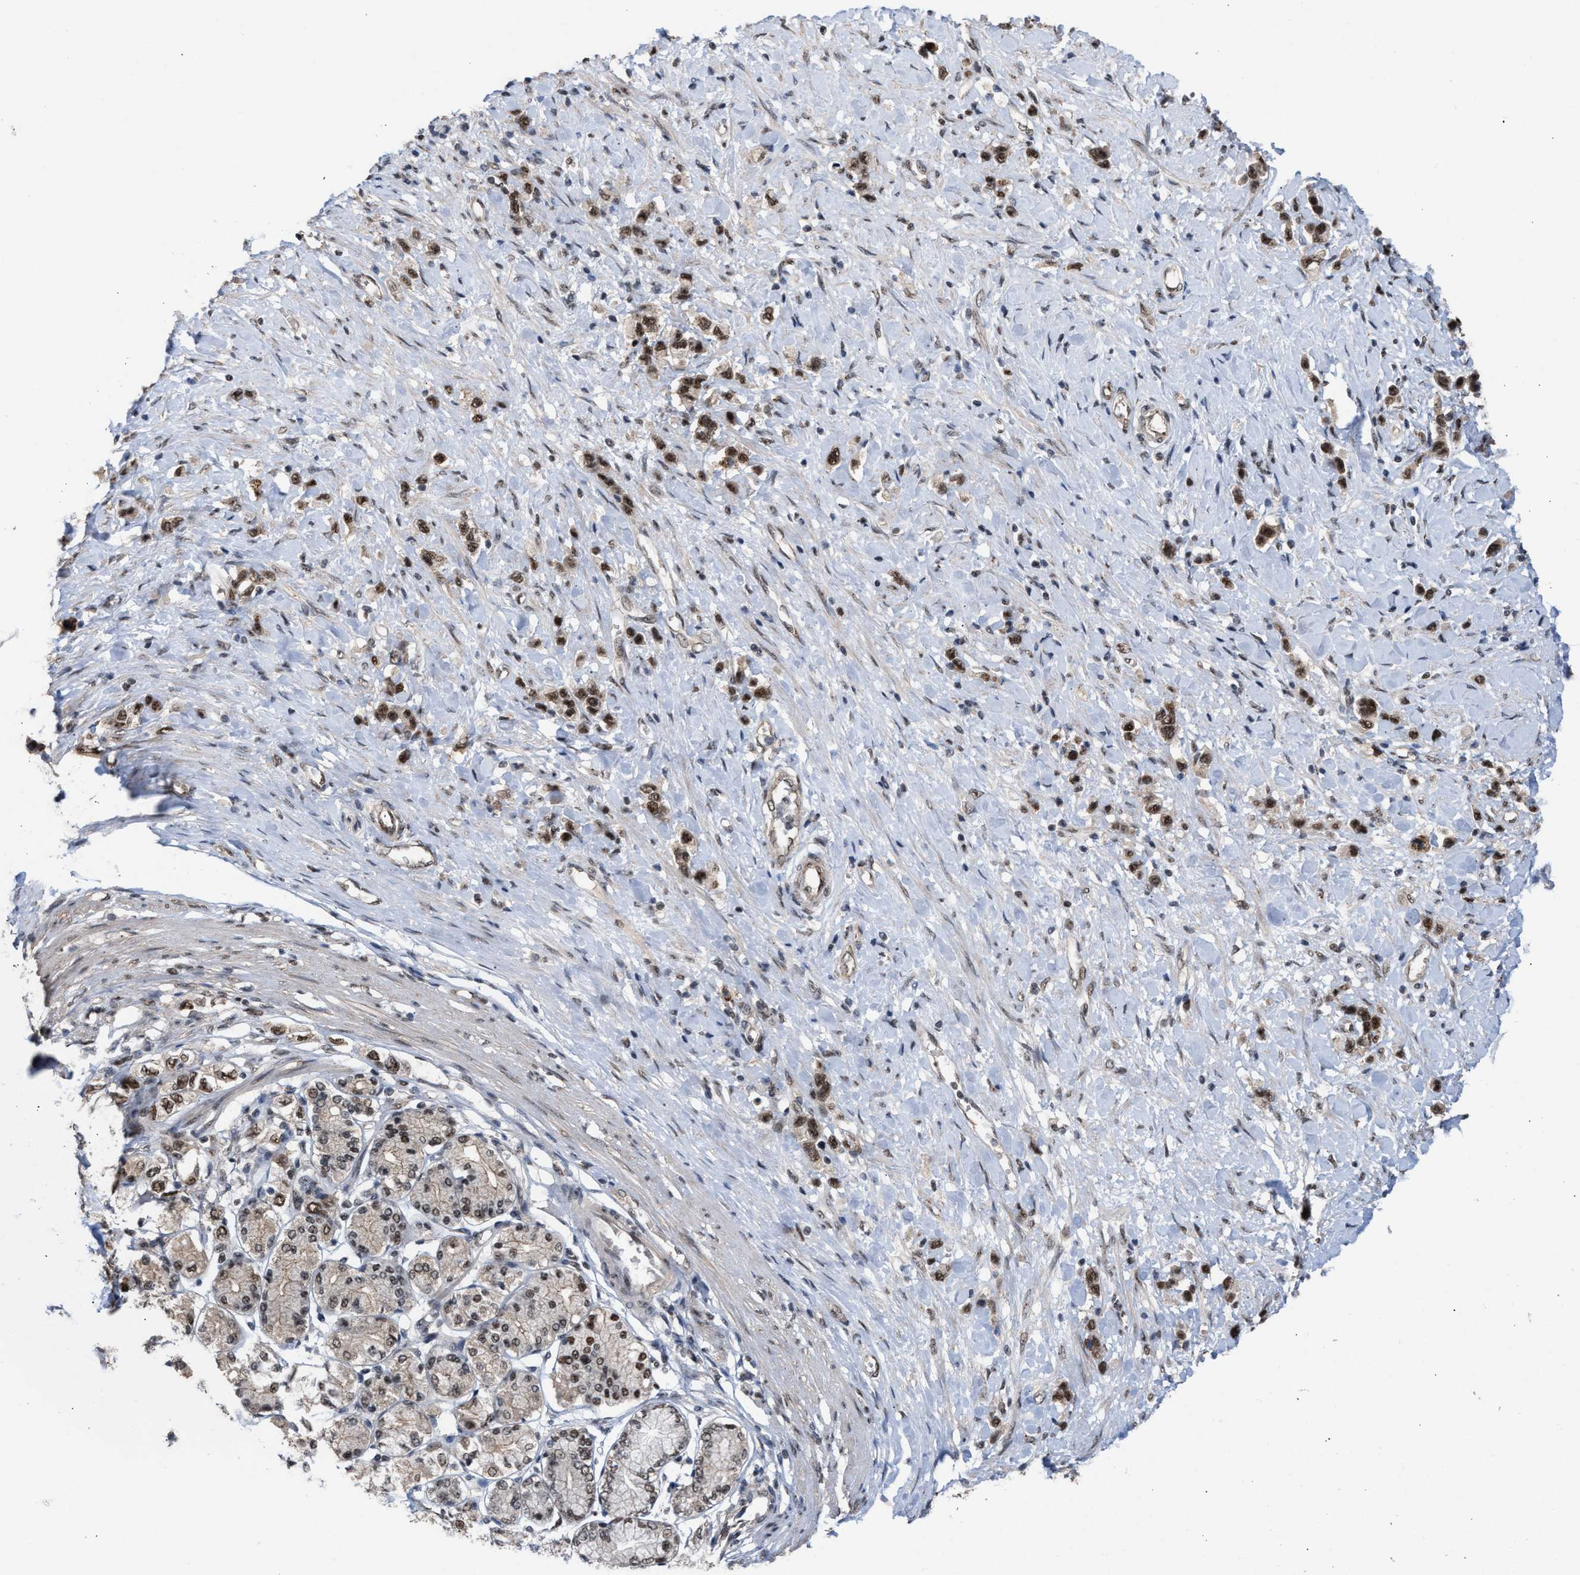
{"staining": {"intensity": "strong", "quantity": ">75%", "location": "nuclear"}, "tissue": "stomach cancer", "cell_type": "Tumor cells", "image_type": "cancer", "snomed": [{"axis": "morphology", "description": "Adenocarcinoma, NOS"}, {"axis": "topography", "description": "Stomach"}], "caption": "This micrograph displays immunohistochemistry (IHC) staining of stomach cancer (adenocarcinoma), with high strong nuclear expression in approximately >75% of tumor cells.", "gene": "EIF4A3", "patient": {"sex": "female", "age": 65}}